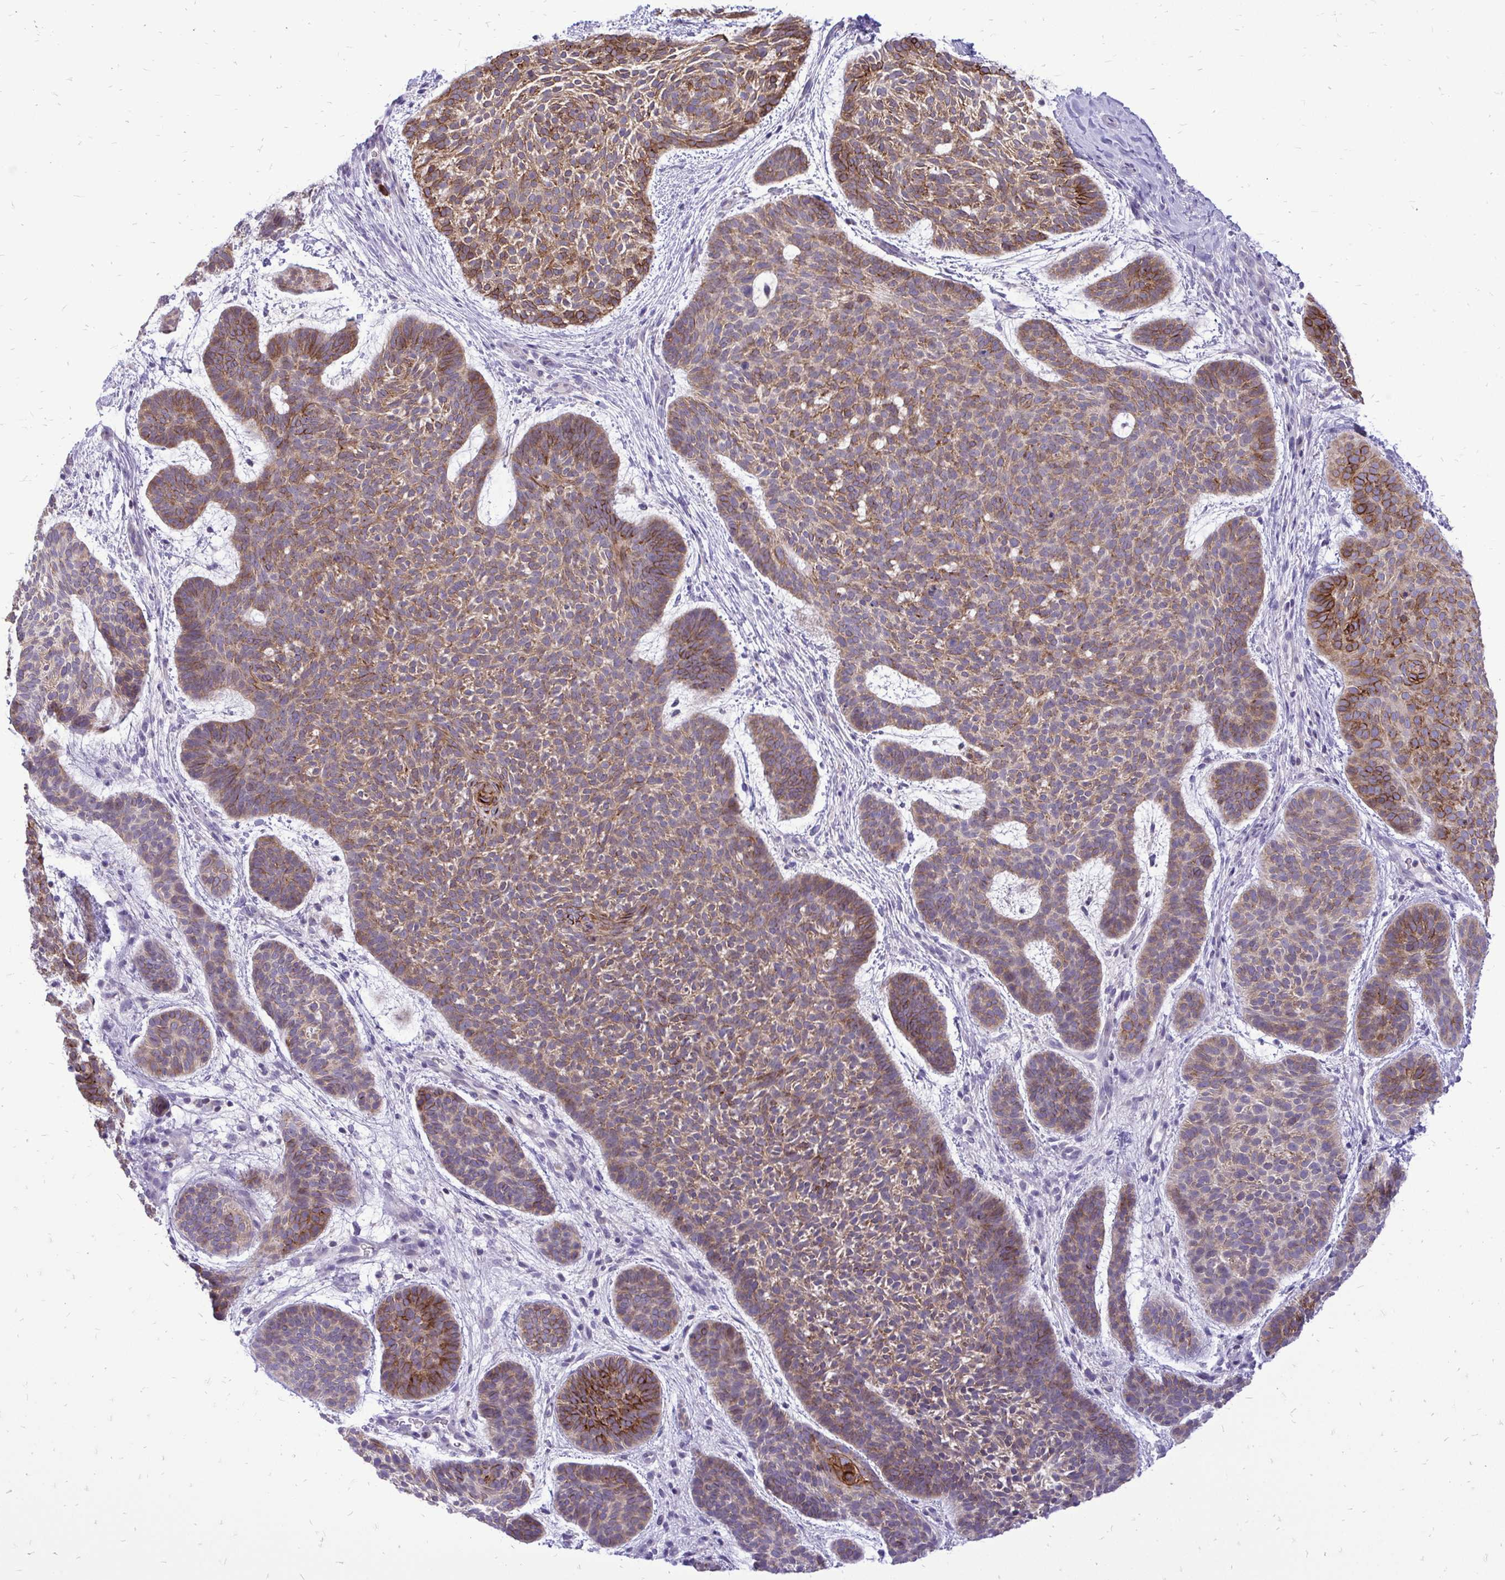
{"staining": {"intensity": "moderate", "quantity": ">75%", "location": "cytoplasmic/membranous"}, "tissue": "skin cancer", "cell_type": "Tumor cells", "image_type": "cancer", "snomed": [{"axis": "morphology", "description": "Basal cell carcinoma"}, {"axis": "topography", "description": "Skin"}, {"axis": "topography", "description": "Skin of face"}], "caption": "IHC histopathology image of basal cell carcinoma (skin) stained for a protein (brown), which exhibits medium levels of moderate cytoplasmic/membranous positivity in approximately >75% of tumor cells.", "gene": "SPTBN2", "patient": {"sex": "male", "age": 73}}